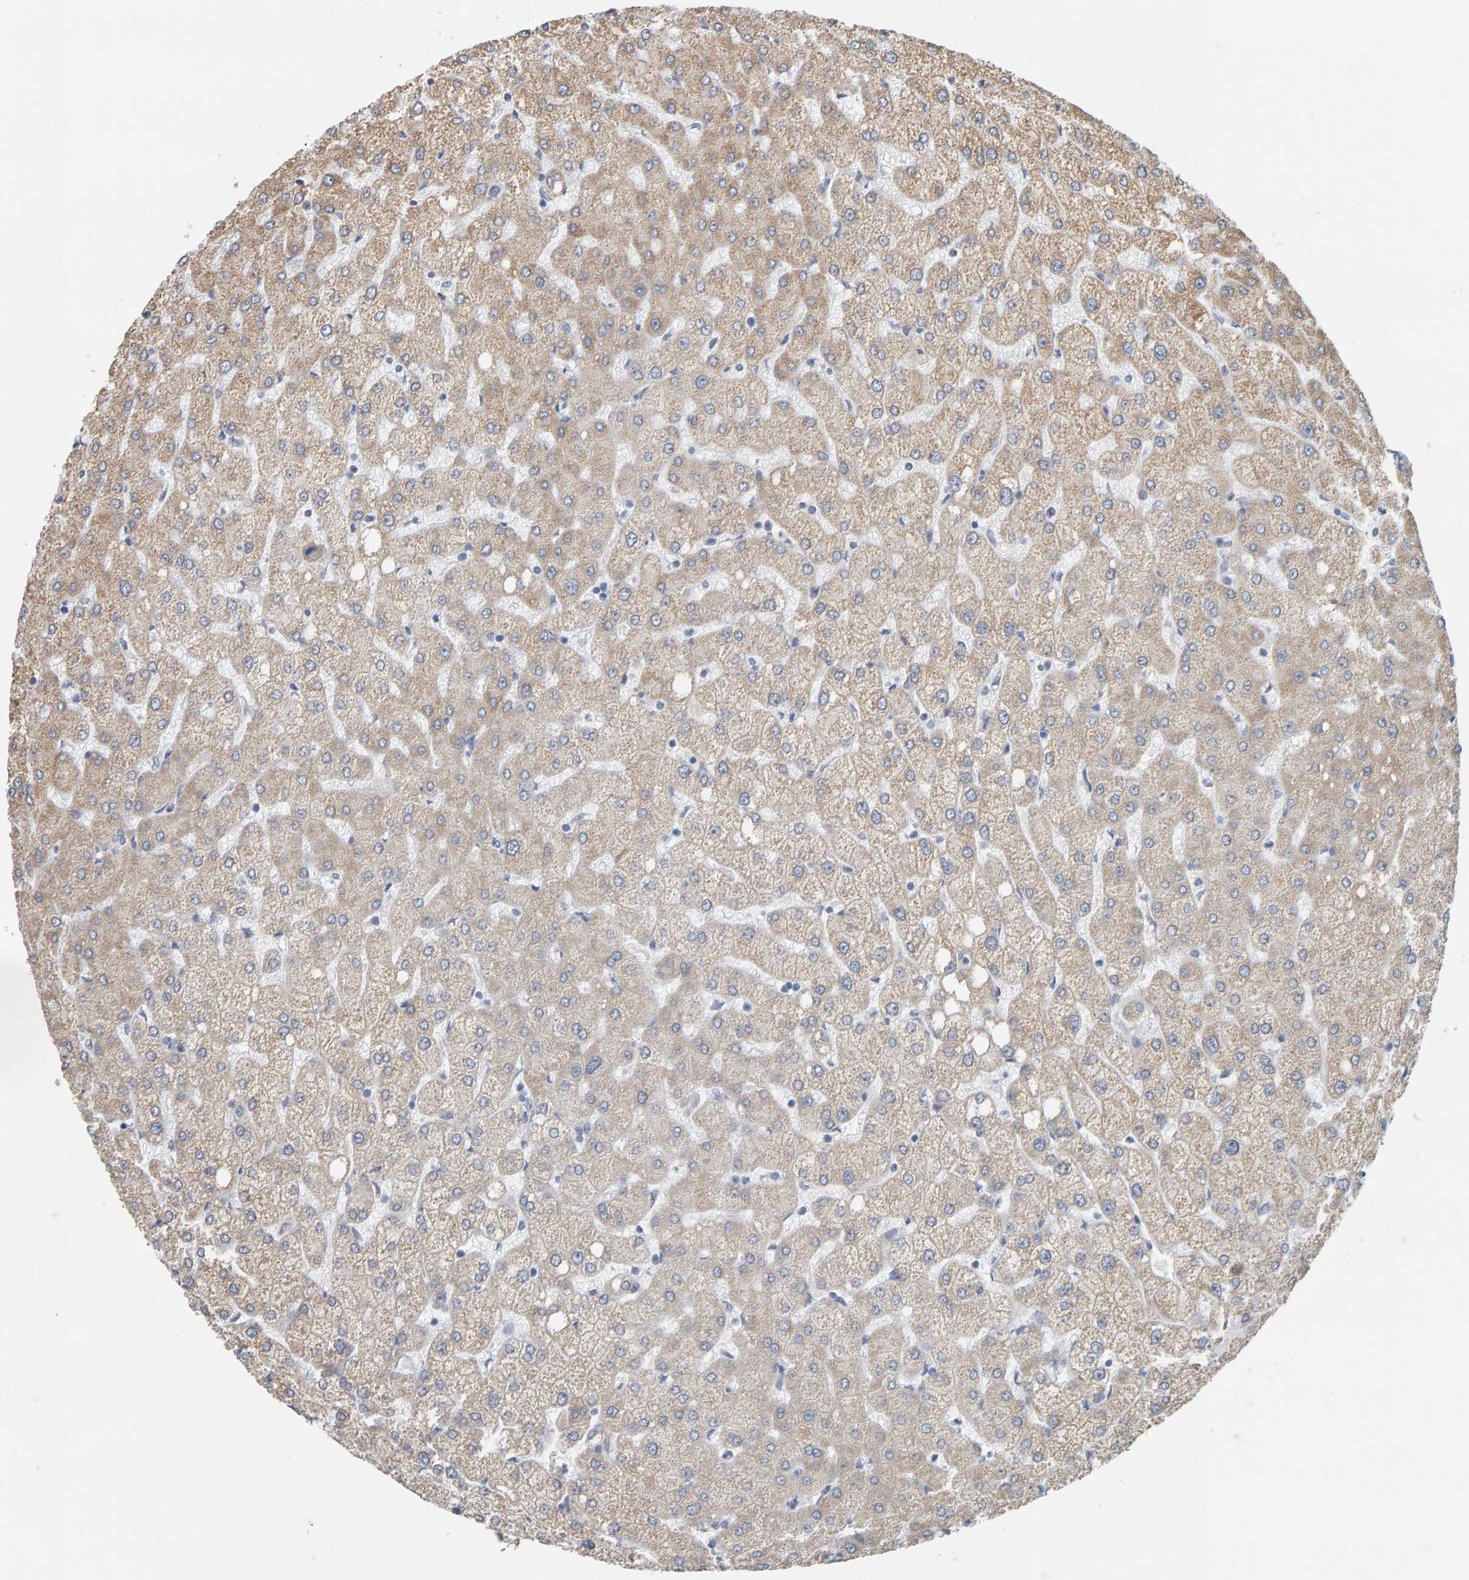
{"staining": {"intensity": "negative", "quantity": "none", "location": "none"}, "tissue": "liver", "cell_type": "Cholangiocytes", "image_type": "normal", "snomed": [{"axis": "morphology", "description": "Normal tissue, NOS"}, {"axis": "topography", "description": "Liver"}], "caption": "The immunohistochemistry histopathology image has no significant expression in cholangiocytes of liver.", "gene": "ADHFE1", "patient": {"sex": "female", "age": 54}}